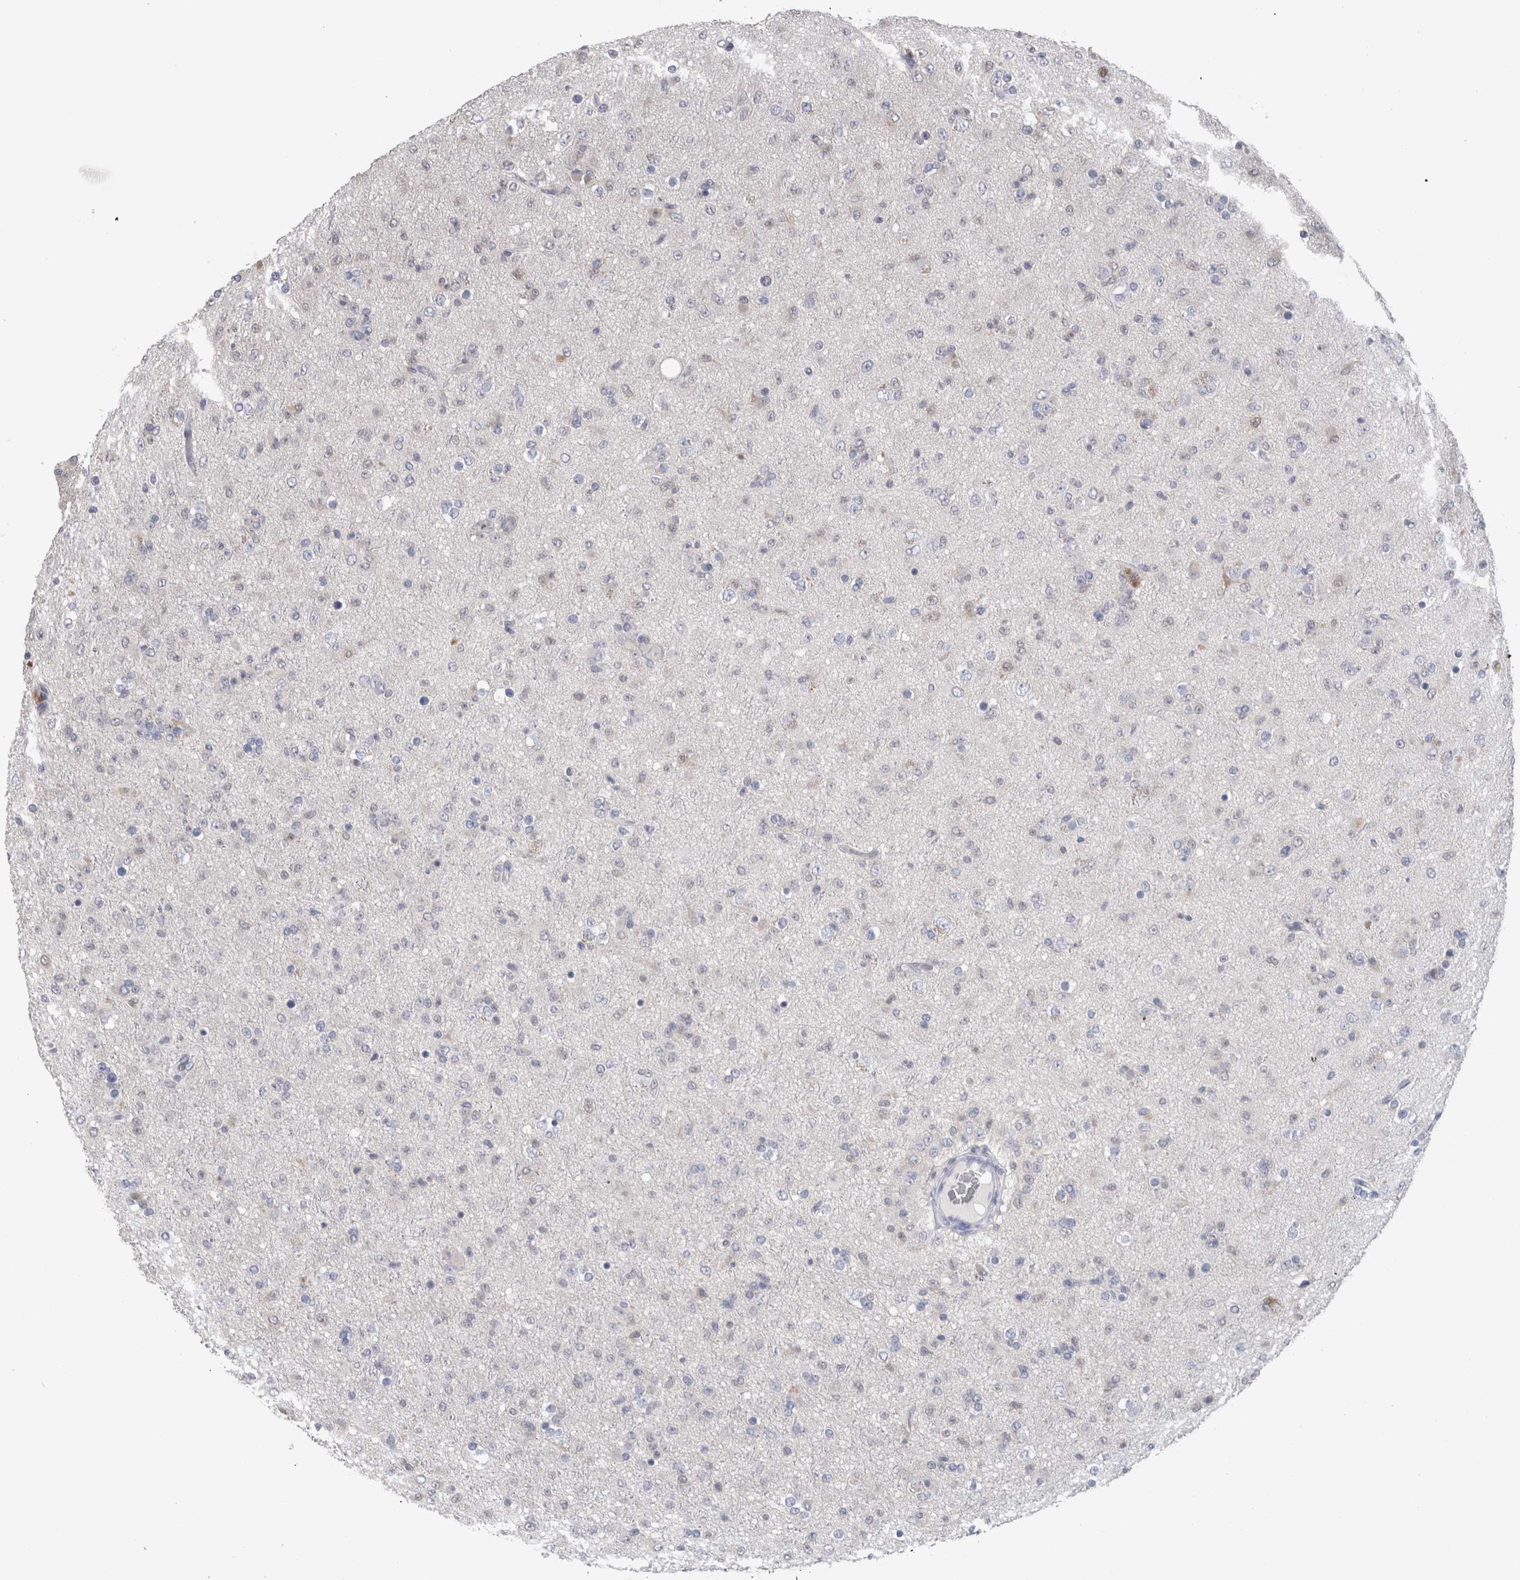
{"staining": {"intensity": "negative", "quantity": "none", "location": "none"}, "tissue": "glioma", "cell_type": "Tumor cells", "image_type": "cancer", "snomed": [{"axis": "morphology", "description": "Glioma, malignant, Low grade"}, {"axis": "topography", "description": "Brain"}], "caption": "A photomicrograph of glioma stained for a protein demonstrates no brown staining in tumor cells. (Immunohistochemistry, brightfield microscopy, high magnification).", "gene": "CA8", "patient": {"sex": "male", "age": 65}}